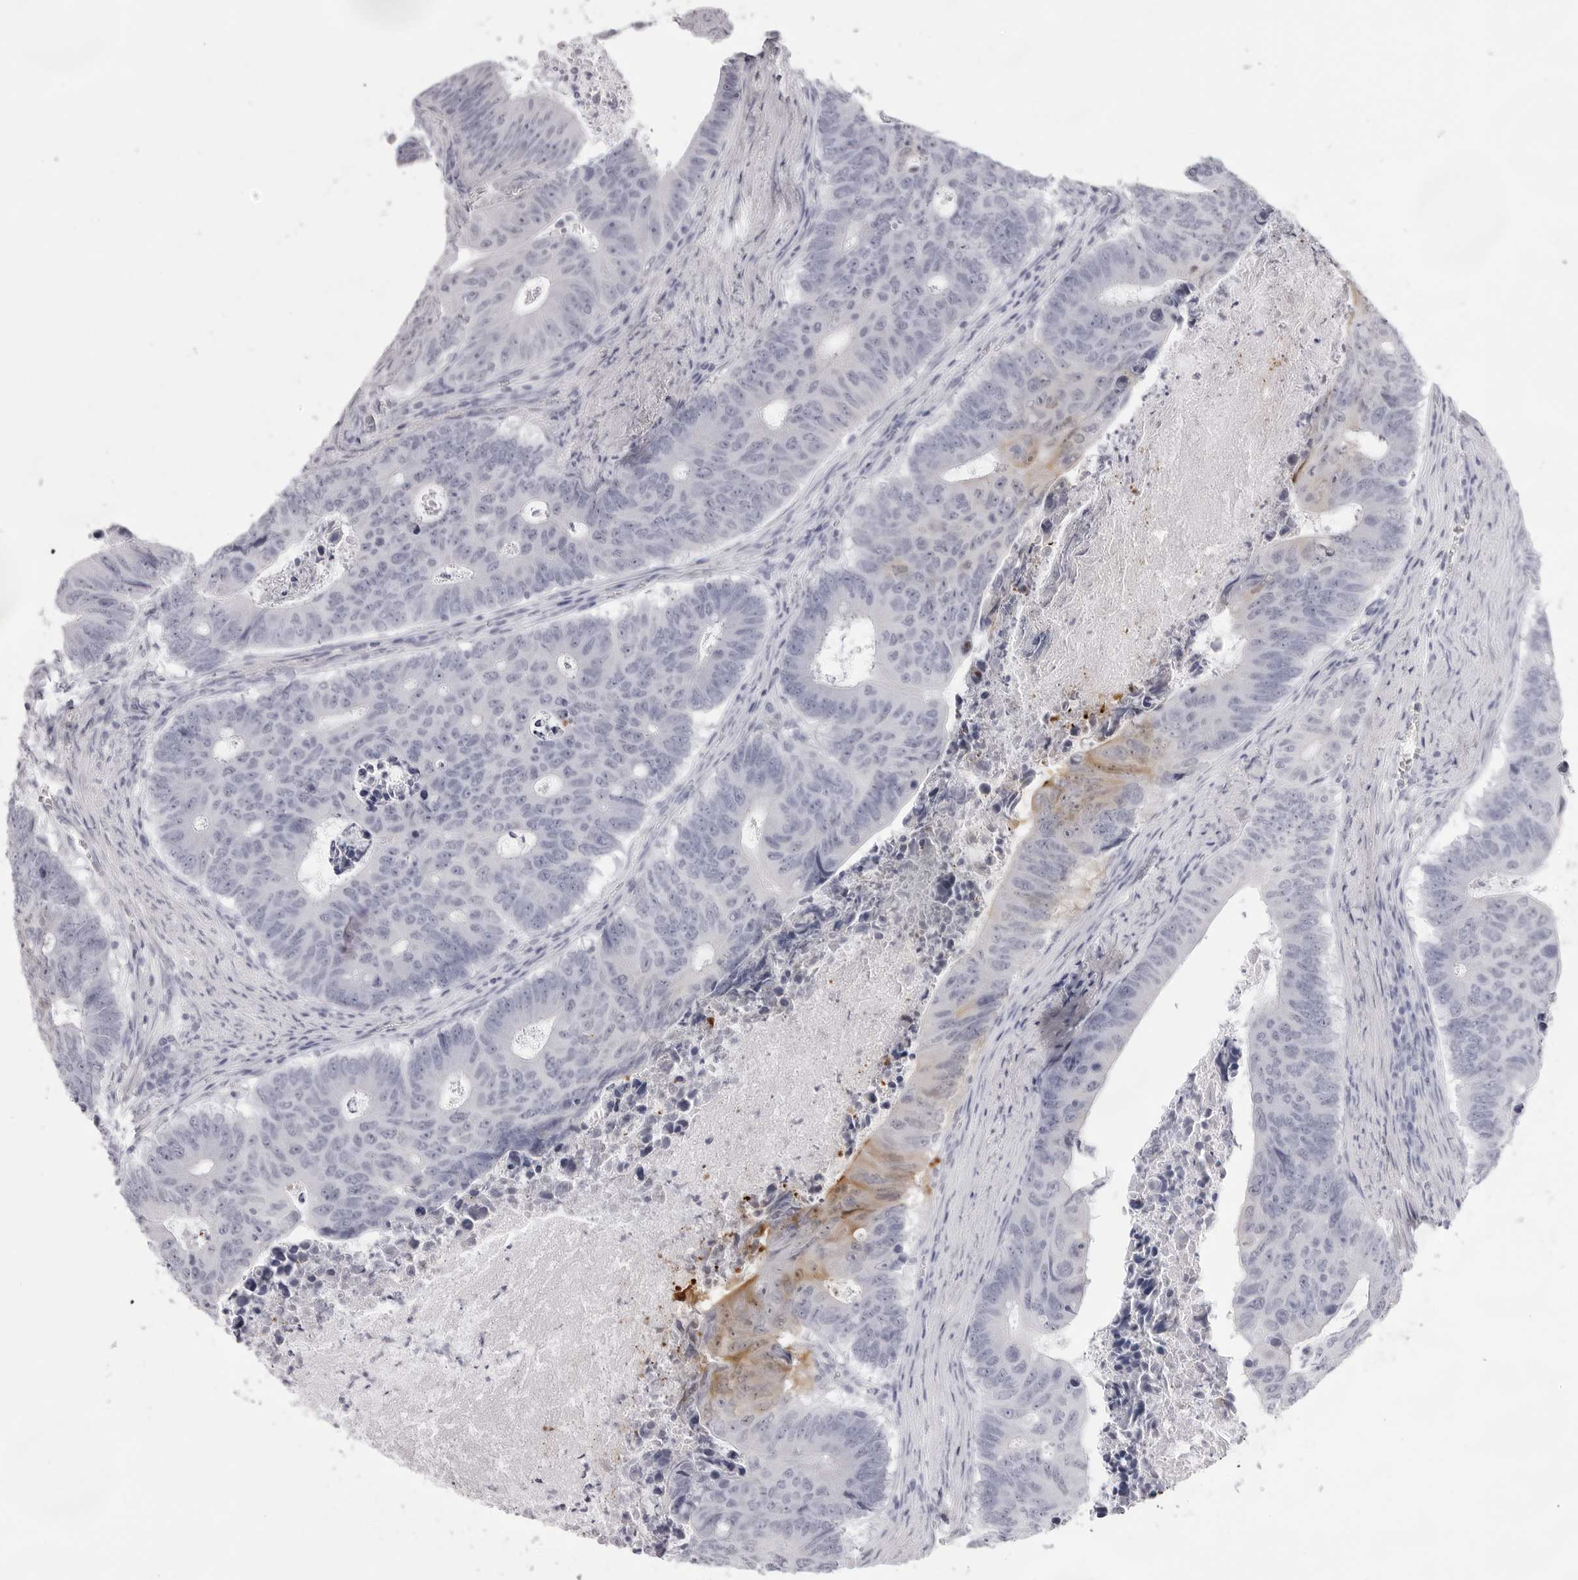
{"staining": {"intensity": "moderate", "quantity": "<25%", "location": "cytoplasmic/membranous"}, "tissue": "colorectal cancer", "cell_type": "Tumor cells", "image_type": "cancer", "snomed": [{"axis": "morphology", "description": "Adenocarcinoma, NOS"}, {"axis": "topography", "description": "Colon"}], "caption": "Immunohistochemical staining of colorectal cancer (adenocarcinoma) displays low levels of moderate cytoplasmic/membranous protein expression in about <25% of tumor cells.", "gene": "SPTA1", "patient": {"sex": "male", "age": 87}}